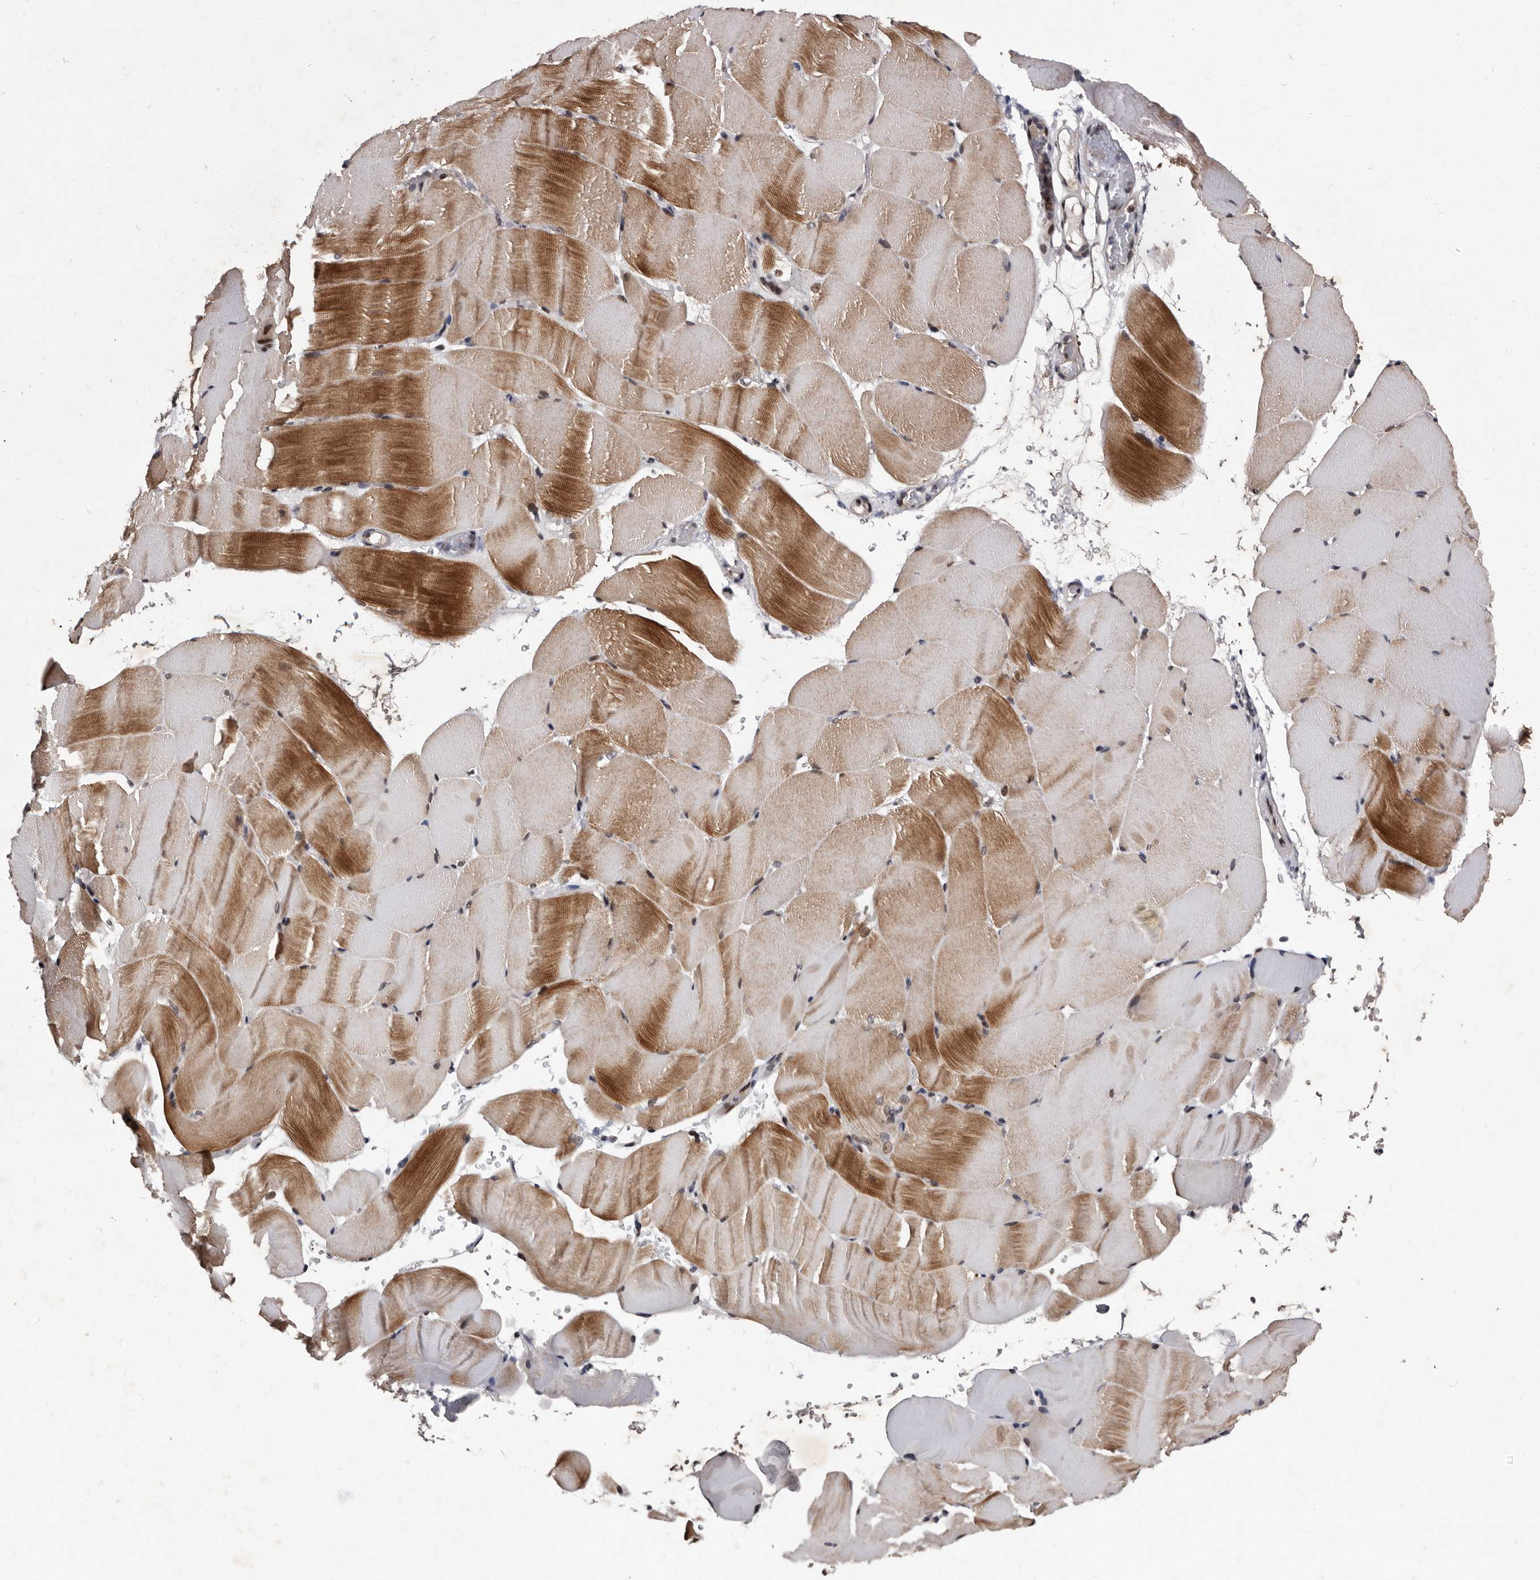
{"staining": {"intensity": "moderate", "quantity": "25%-75%", "location": "cytoplasmic/membranous"}, "tissue": "skeletal muscle", "cell_type": "Myocytes", "image_type": "normal", "snomed": [{"axis": "morphology", "description": "Normal tissue, NOS"}, {"axis": "topography", "description": "Skeletal muscle"}, {"axis": "topography", "description": "Parathyroid gland"}], "caption": "Skeletal muscle stained for a protein (brown) shows moderate cytoplasmic/membranous positive positivity in approximately 25%-75% of myocytes.", "gene": "TNKS", "patient": {"sex": "female", "age": 37}}